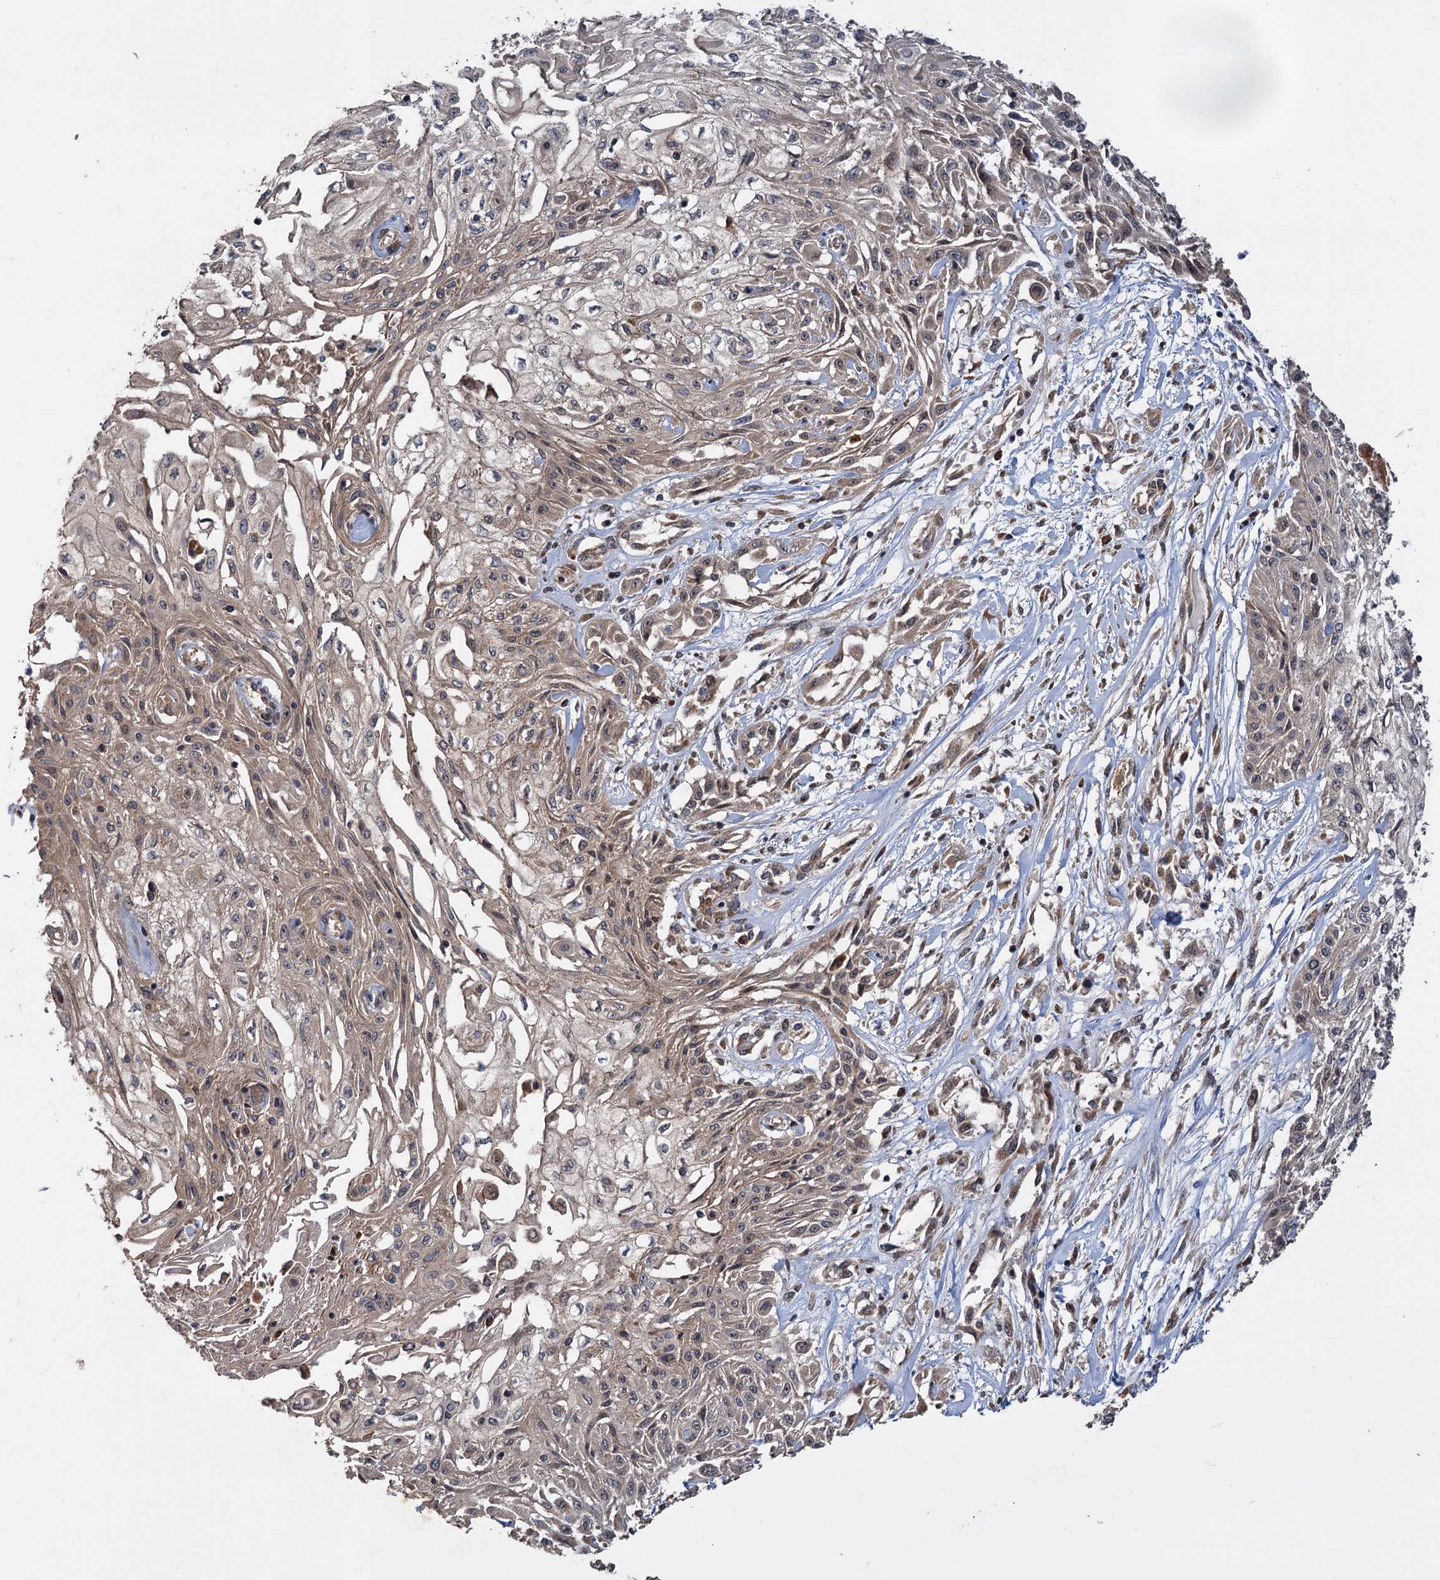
{"staining": {"intensity": "weak", "quantity": "25%-75%", "location": "cytoplasmic/membranous"}, "tissue": "skin cancer", "cell_type": "Tumor cells", "image_type": "cancer", "snomed": [{"axis": "morphology", "description": "Squamous cell carcinoma, NOS"}, {"axis": "morphology", "description": "Squamous cell carcinoma, metastatic, NOS"}, {"axis": "topography", "description": "Skin"}, {"axis": "topography", "description": "Lymph node"}], "caption": "Brown immunohistochemical staining in human skin cancer (metastatic squamous cell carcinoma) reveals weak cytoplasmic/membranous expression in about 25%-75% of tumor cells.", "gene": "KANSL2", "patient": {"sex": "male", "age": 75}}